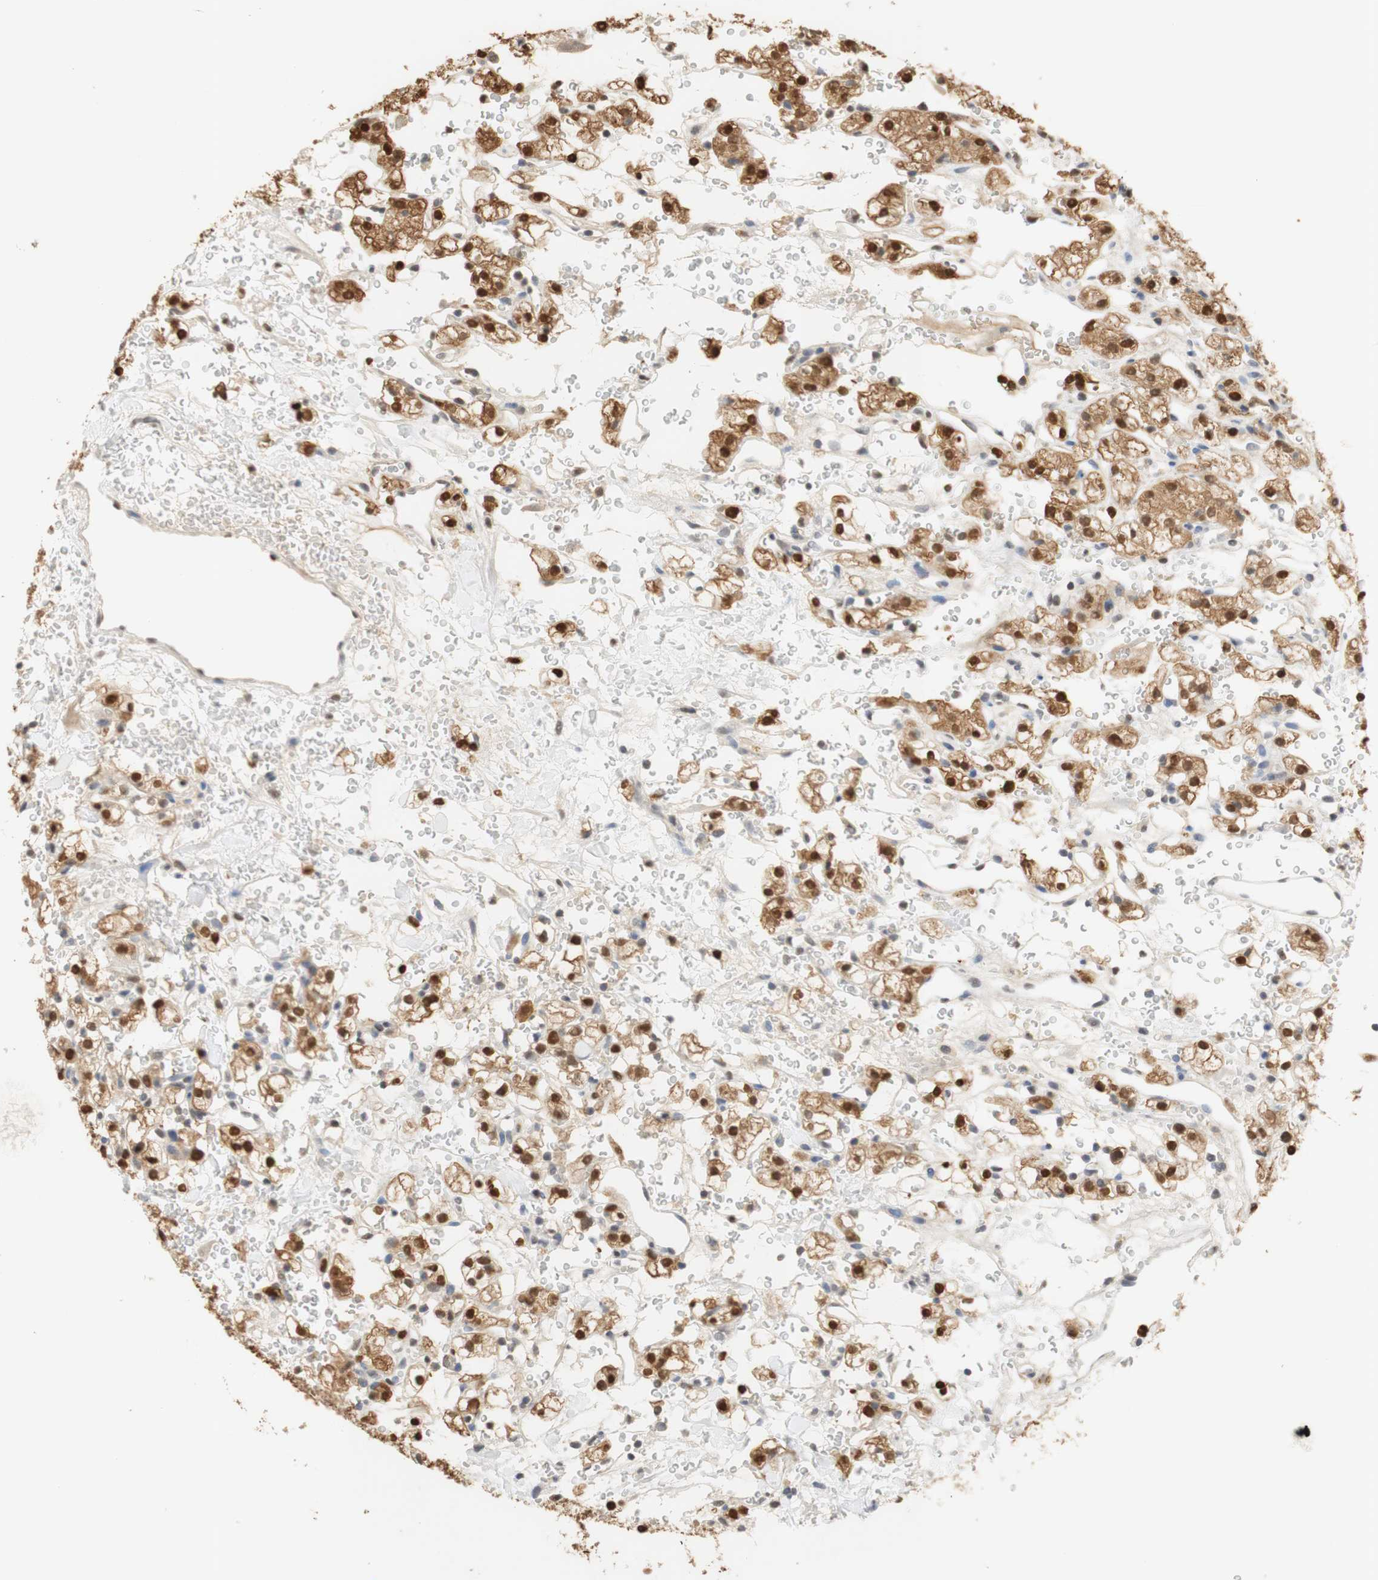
{"staining": {"intensity": "moderate", "quantity": ">75%", "location": "cytoplasmic/membranous,nuclear"}, "tissue": "renal cancer", "cell_type": "Tumor cells", "image_type": "cancer", "snomed": [{"axis": "morphology", "description": "Adenocarcinoma, NOS"}, {"axis": "topography", "description": "Kidney"}], "caption": "Tumor cells reveal medium levels of moderate cytoplasmic/membranous and nuclear staining in approximately >75% of cells in renal cancer. (DAB = brown stain, brightfield microscopy at high magnification).", "gene": "NAP1L4", "patient": {"sex": "male", "age": 61}}